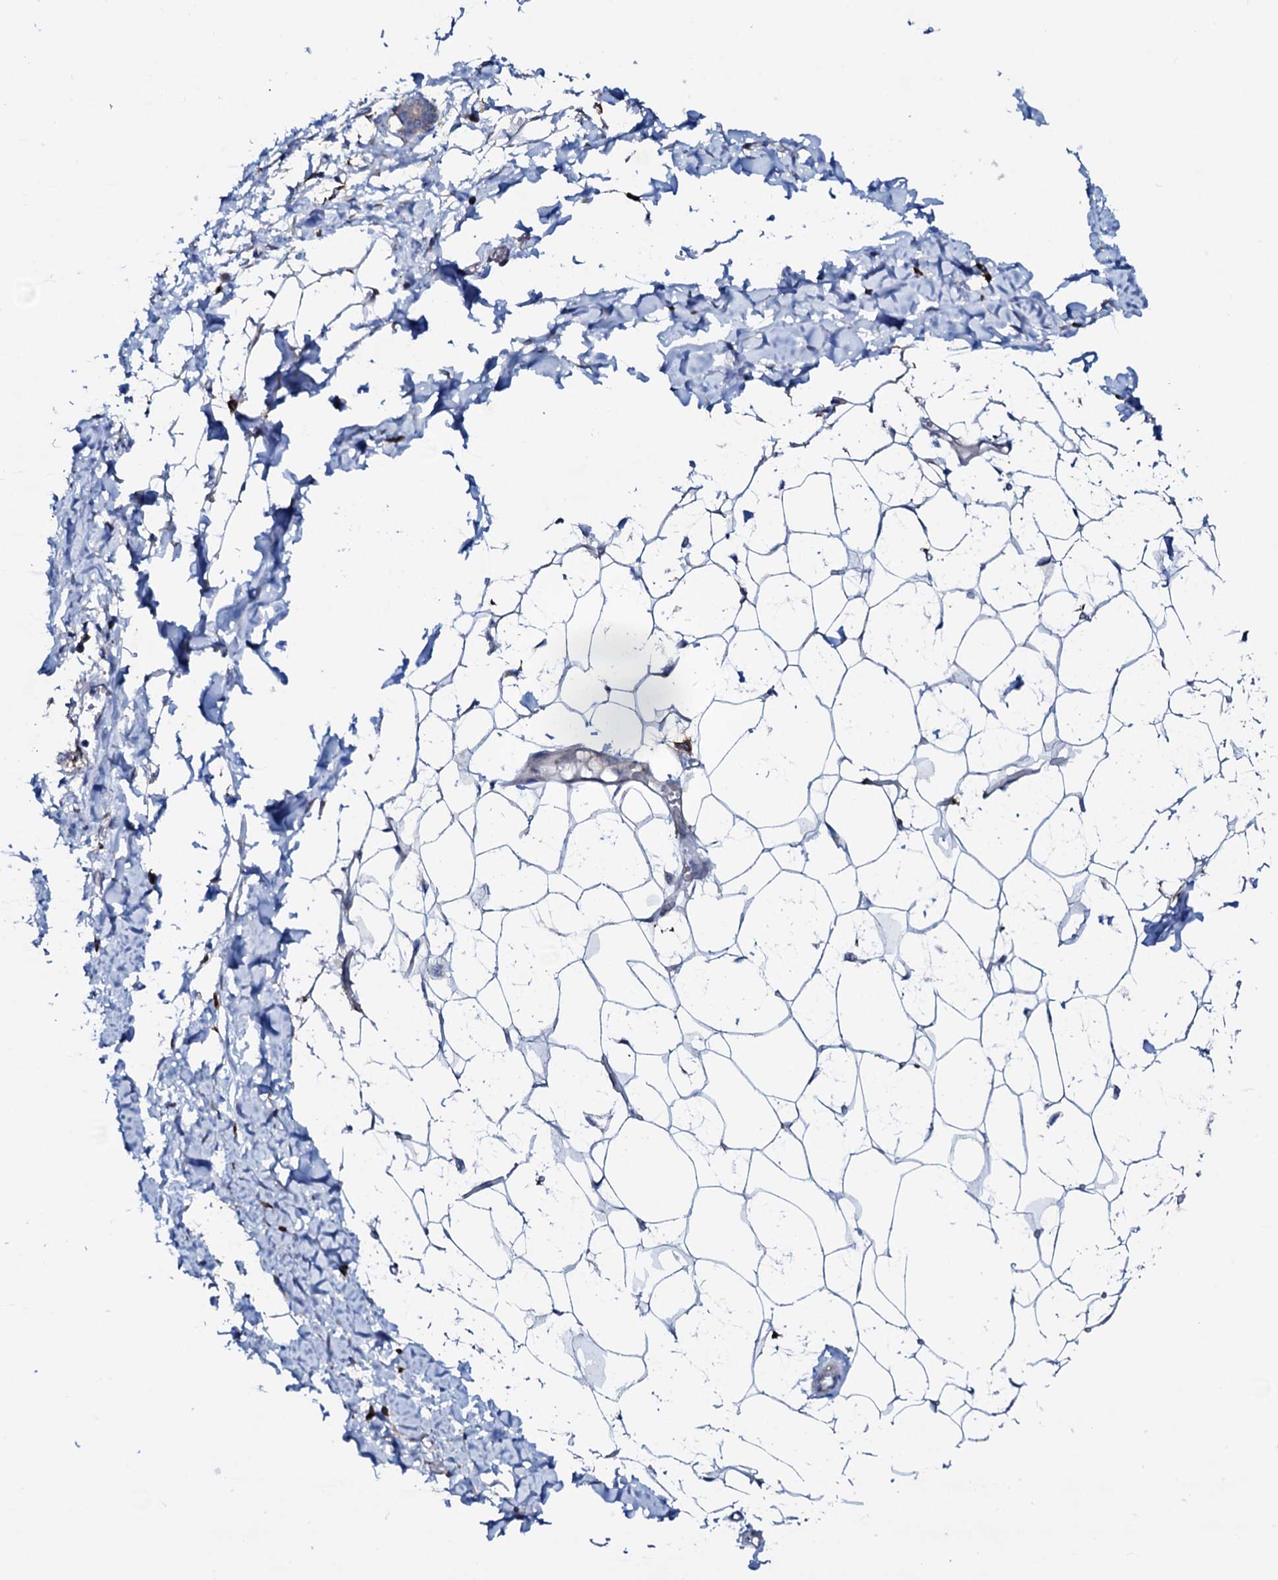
{"staining": {"intensity": "negative", "quantity": "none", "location": "none"}, "tissue": "breast", "cell_type": "Adipocytes", "image_type": "normal", "snomed": [{"axis": "morphology", "description": "Normal tissue, NOS"}, {"axis": "topography", "description": "Breast"}], "caption": "Immunohistochemical staining of benign human breast displays no significant staining in adipocytes. The staining was performed using DAB to visualize the protein expression in brown, while the nuclei were stained in blue with hematoxylin (Magnification: 20x).", "gene": "P2RX4", "patient": {"sex": "female", "age": 27}}